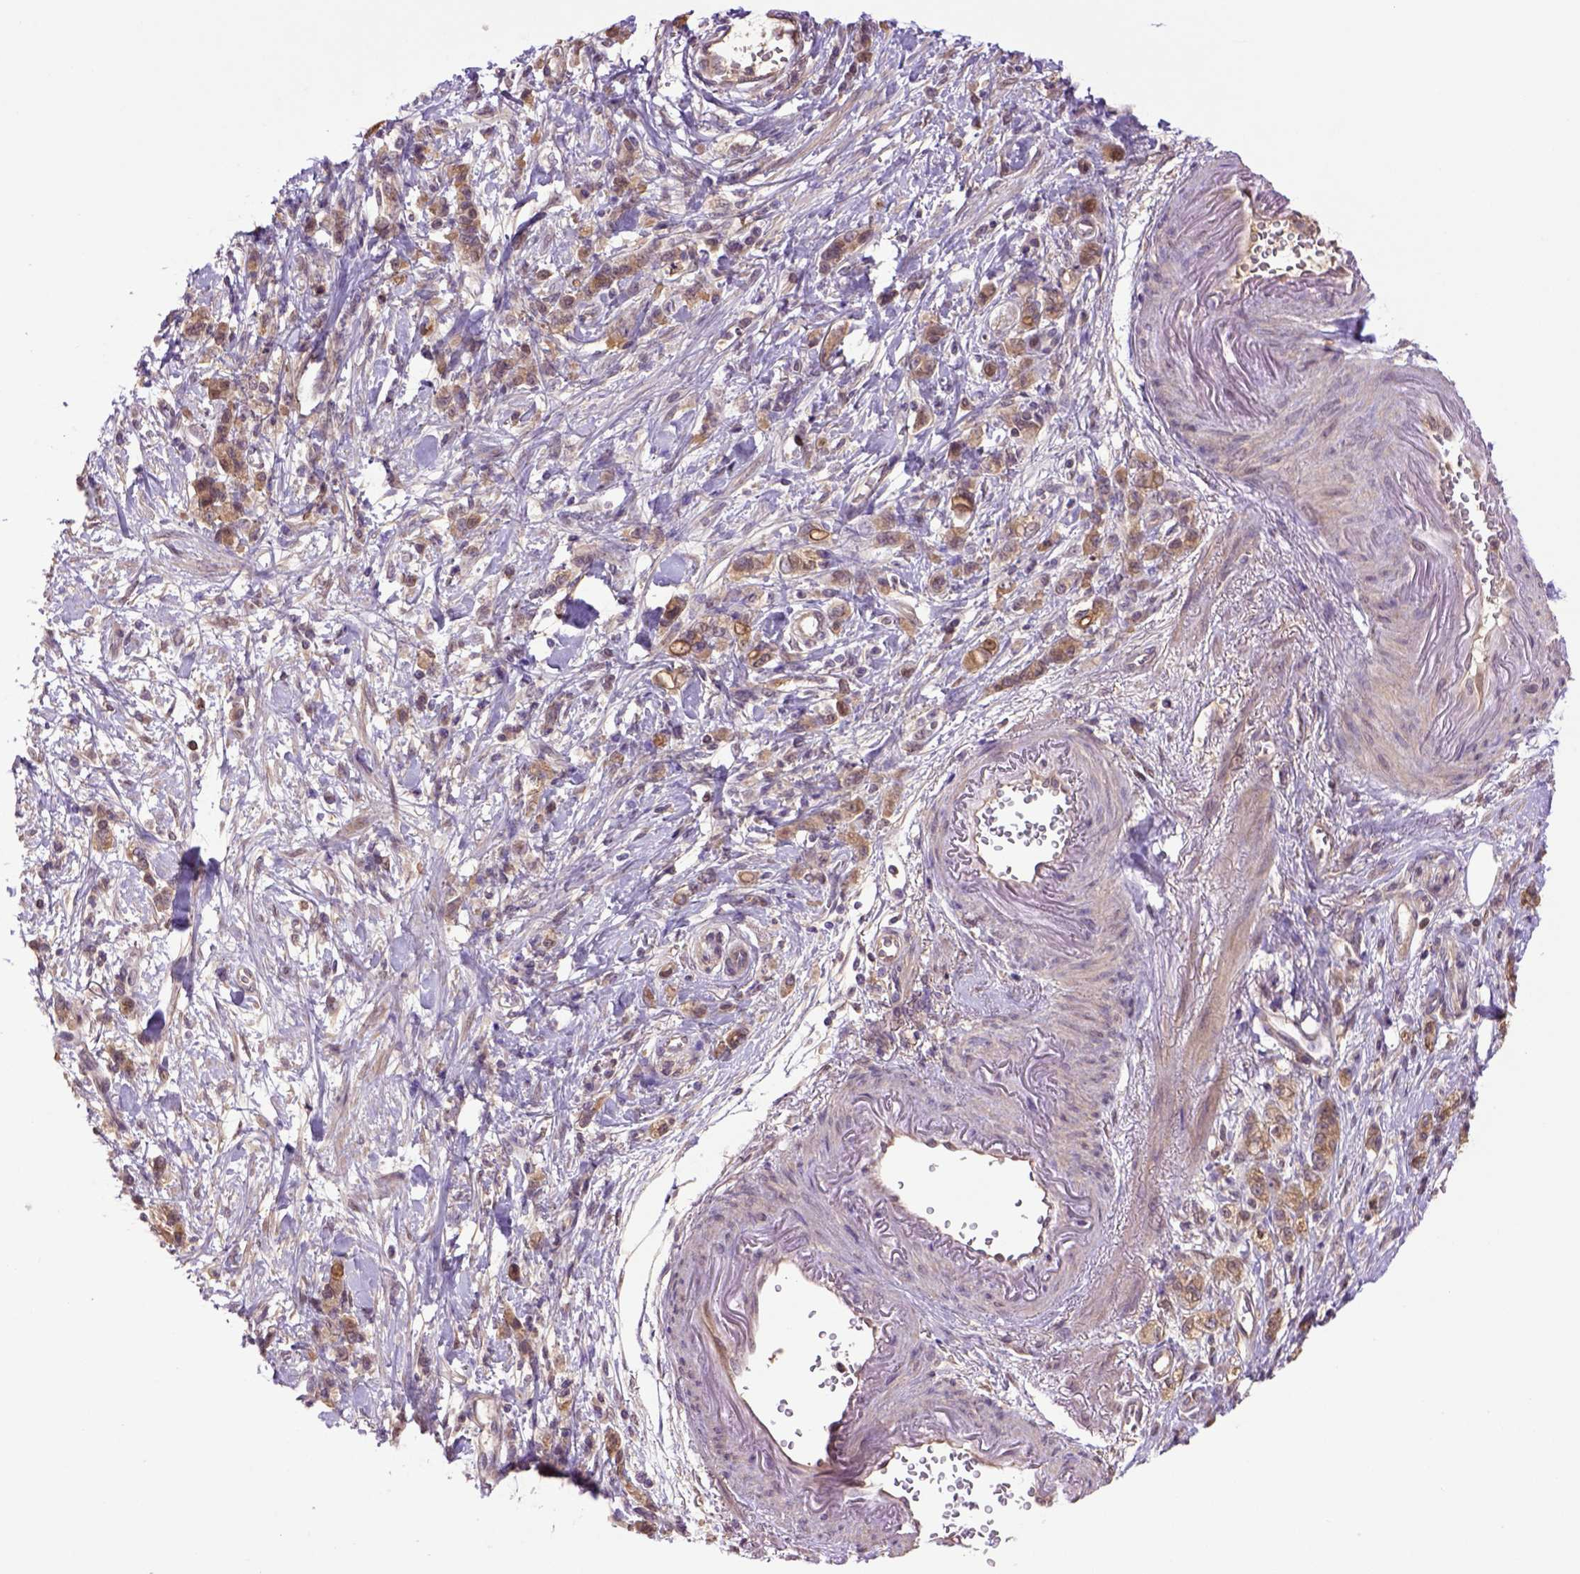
{"staining": {"intensity": "moderate", "quantity": ">75%", "location": "cytoplasmic/membranous"}, "tissue": "stomach cancer", "cell_type": "Tumor cells", "image_type": "cancer", "snomed": [{"axis": "morphology", "description": "Adenocarcinoma, NOS"}, {"axis": "topography", "description": "Stomach"}], "caption": "Tumor cells exhibit medium levels of moderate cytoplasmic/membranous staining in about >75% of cells in stomach adenocarcinoma. The protein is shown in brown color, while the nuclei are stained blue.", "gene": "HSPBP1", "patient": {"sex": "male", "age": 77}}